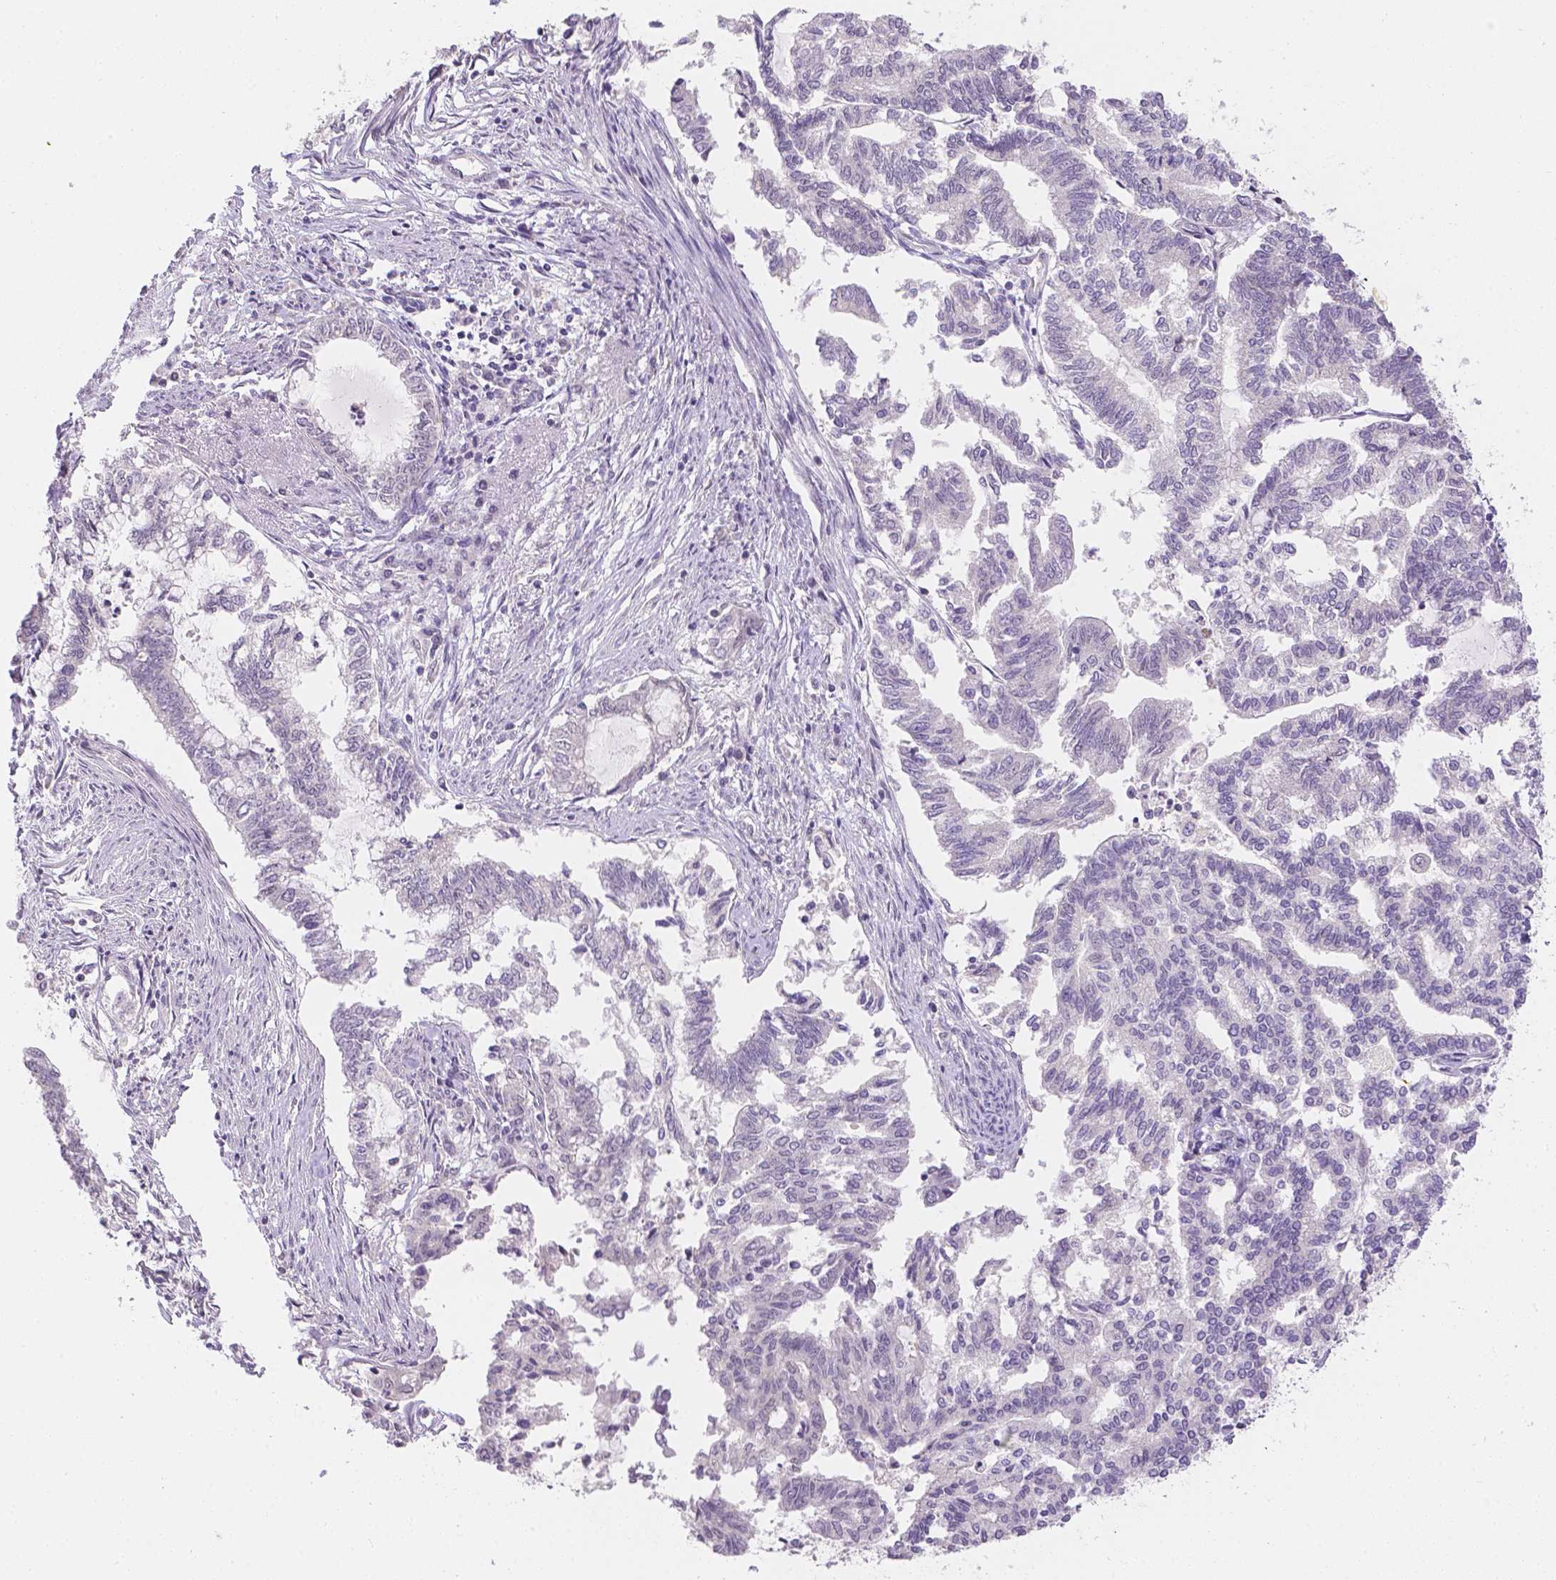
{"staining": {"intensity": "negative", "quantity": "none", "location": "none"}, "tissue": "endometrial cancer", "cell_type": "Tumor cells", "image_type": "cancer", "snomed": [{"axis": "morphology", "description": "Adenocarcinoma, NOS"}, {"axis": "topography", "description": "Endometrium"}], "caption": "IHC photomicrograph of neoplastic tissue: endometrial adenocarcinoma stained with DAB demonstrates no significant protein positivity in tumor cells.", "gene": "ZNF280B", "patient": {"sex": "female", "age": 79}}